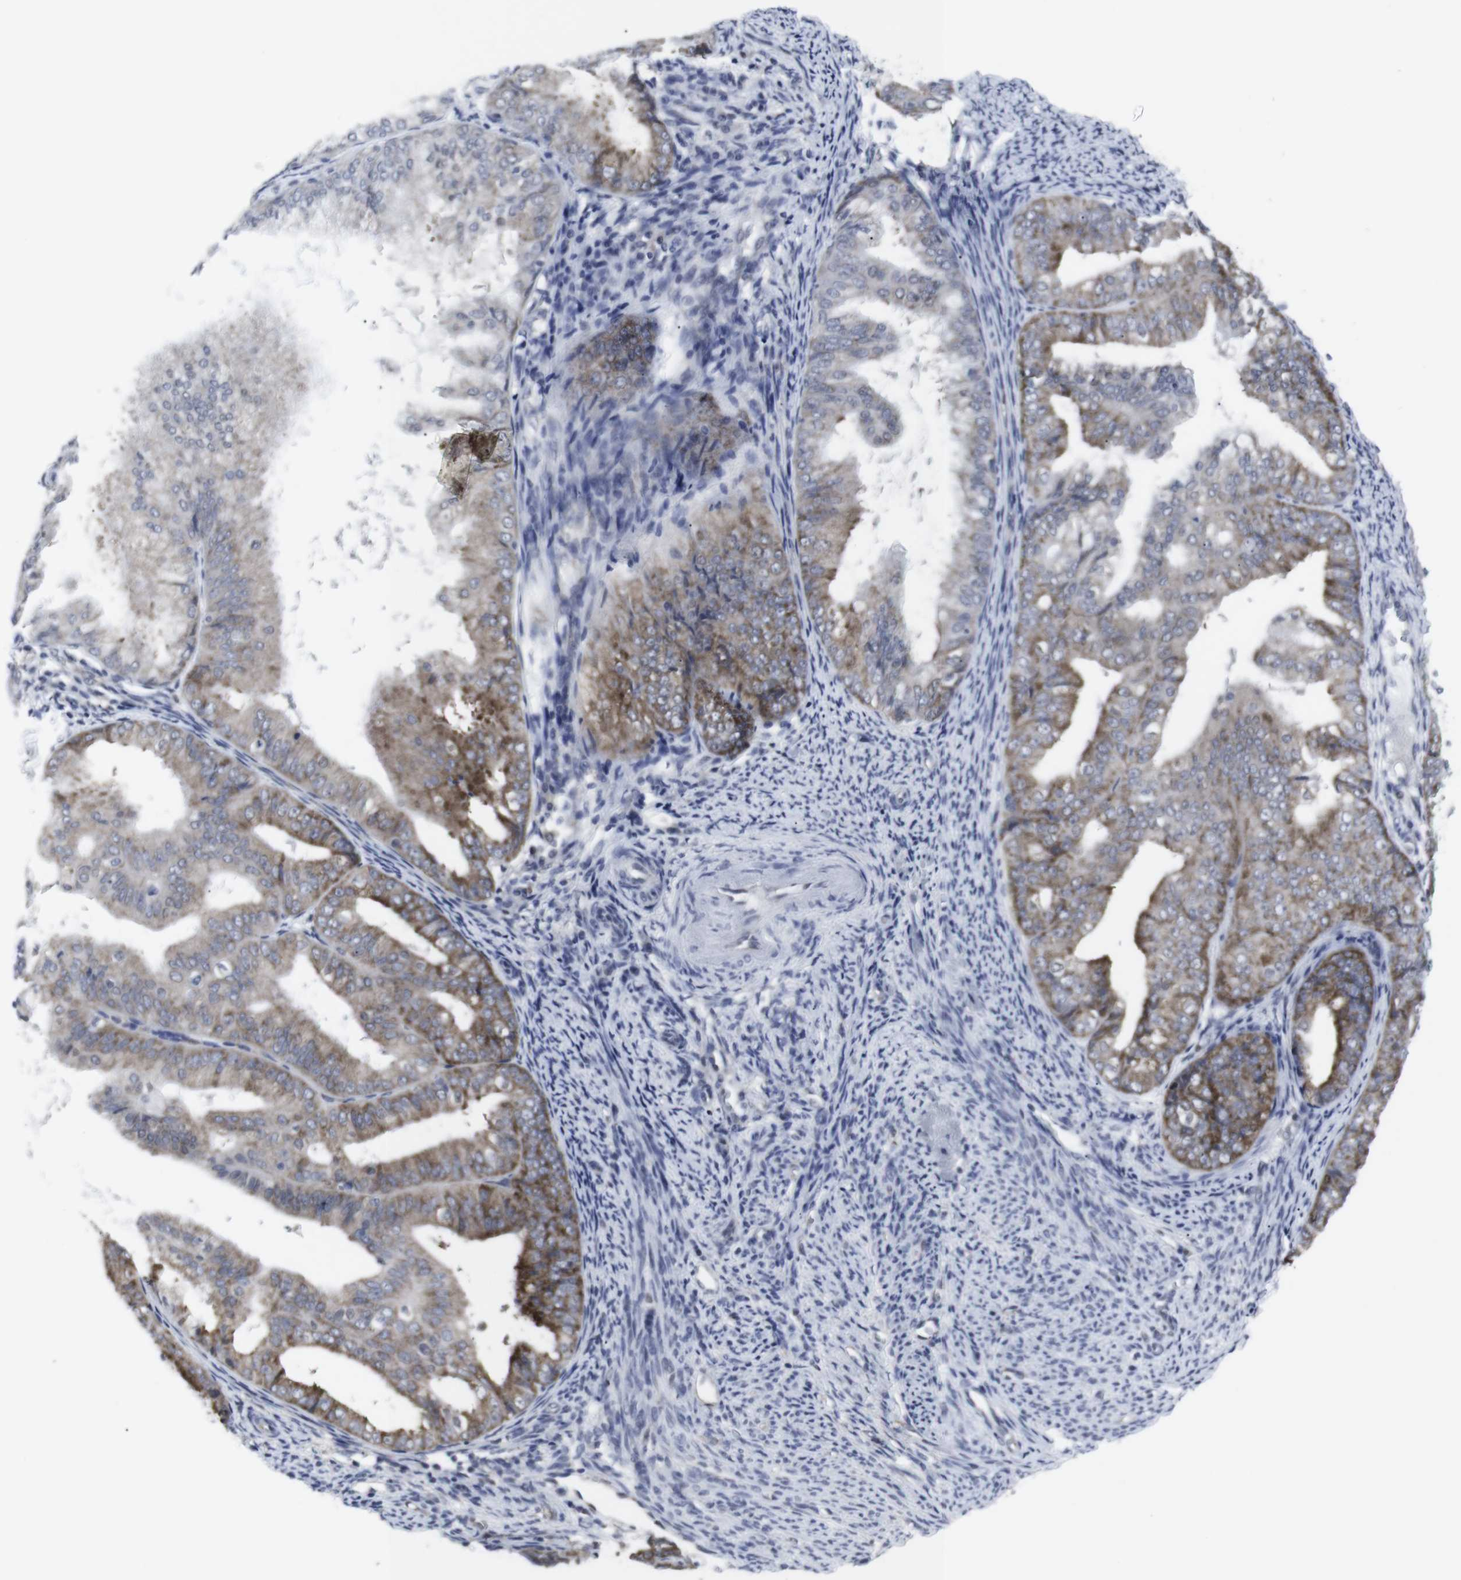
{"staining": {"intensity": "moderate", "quantity": ">75%", "location": "cytoplasmic/membranous"}, "tissue": "endometrial cancer", "cell_type": "Tumor cells", "image_type": "cancer", "snomed": [{"axis": "morphology", "description": "Adenocarcinoma, NOS"}, {"axis": "topography", "description": "Endometrium"}], "caption": "Adenocarcinoma (endometrial) stained with a brown dye reveals moderate cytoplasmic/membranous positive positivity in about >75% of tumor cells.", "gene": "GEMIN2", "patient": {"sex": "female", "age": 63}}